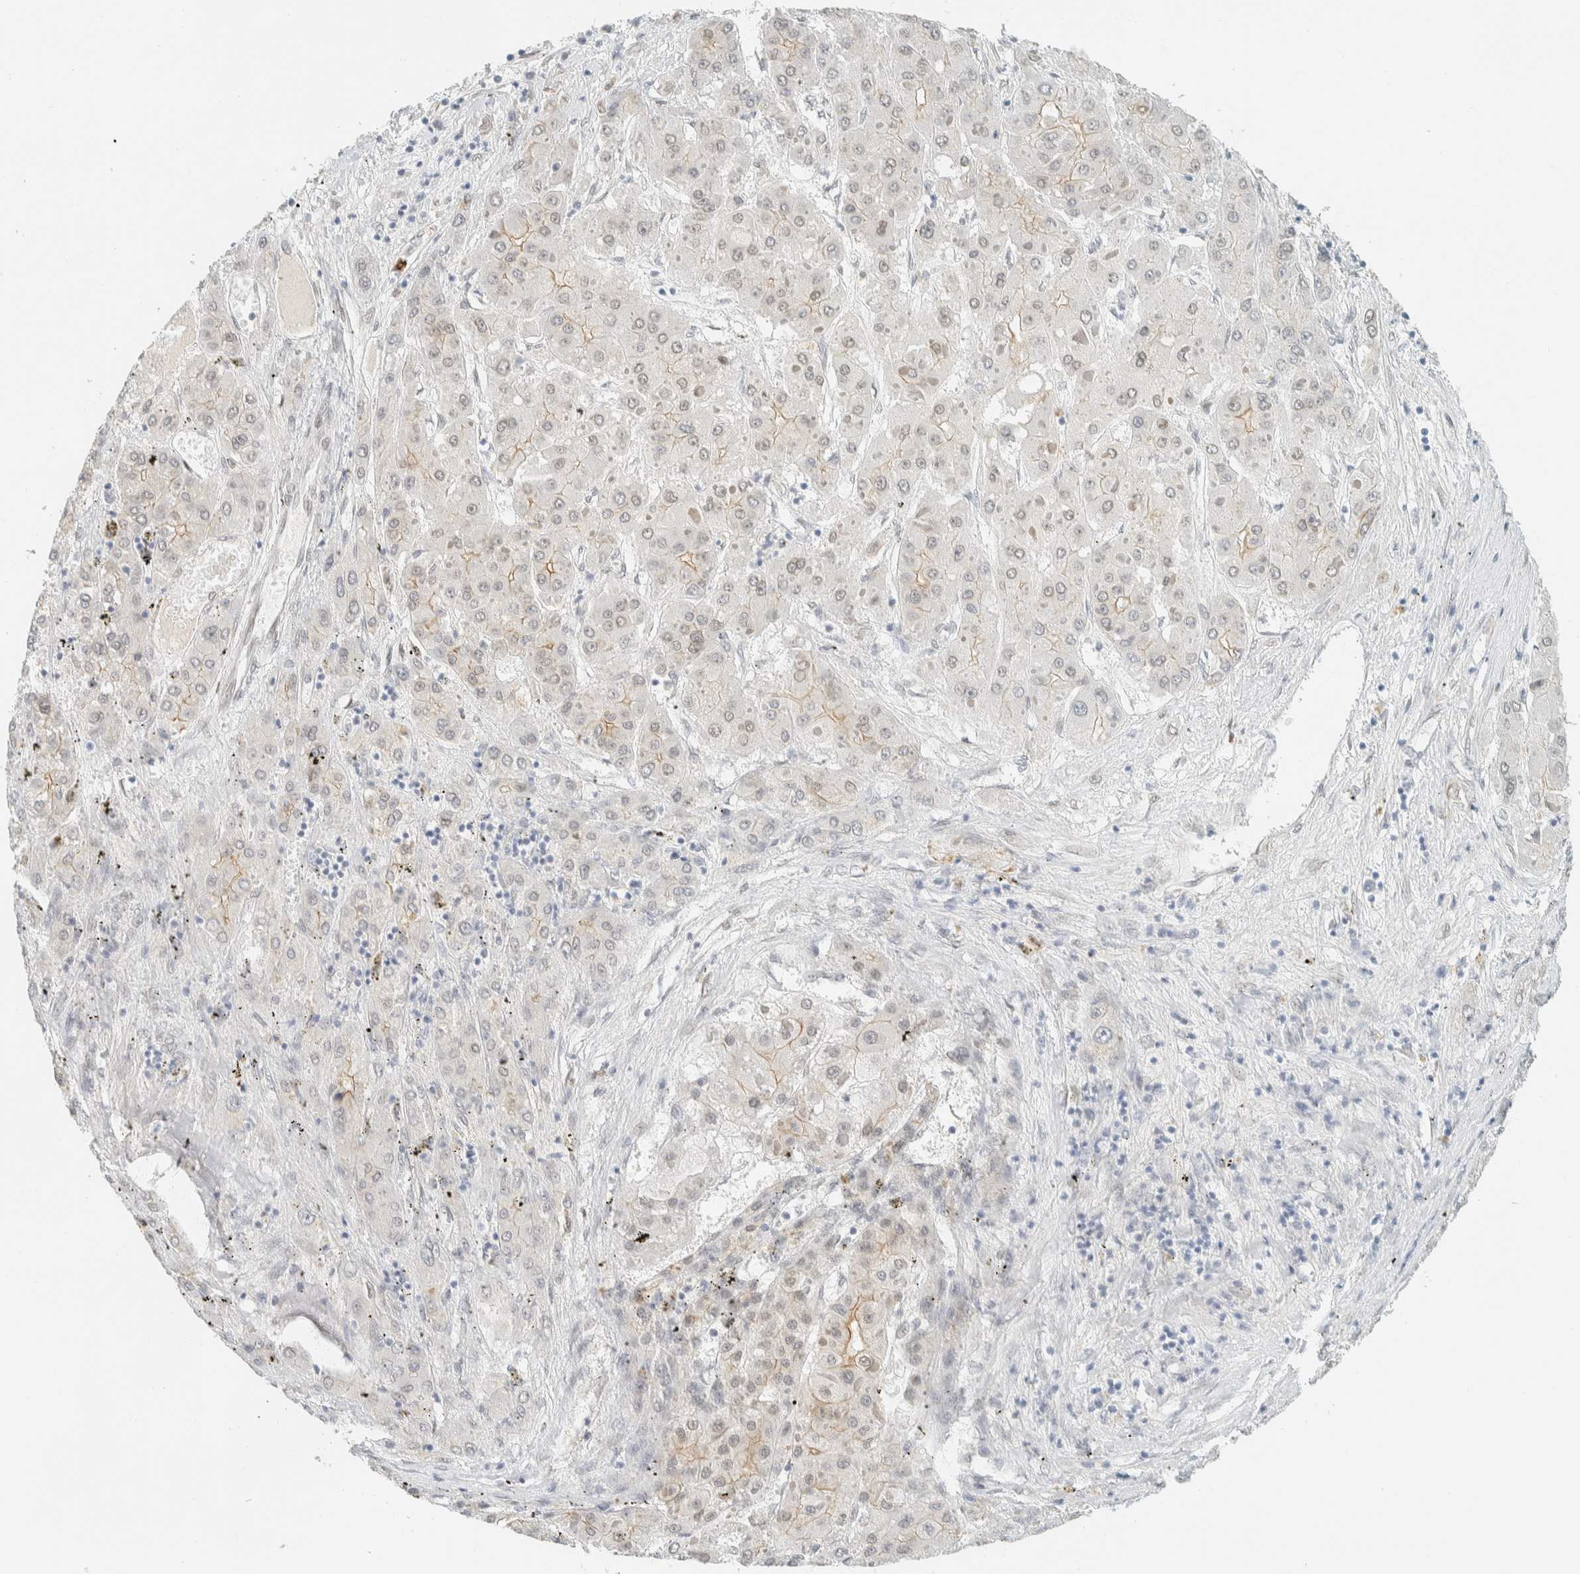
{"staining": {"intensity": "weak", "quantity": "<25%", "location": "cytoplasmic/membranous"}, "tissue": "liver cancer", "cell_type": "Tumor cells", "image_type": "cancer", "snomed": [{"axis": "morphology", "description": "Carcinoma, Hepatocellular, NOS"}, {"axis": "topography", "description": "Liver"}], "caption": "Immunohistochemistry (IHC) of liver hepatocellular carcinoma displays no positivity in tumor cells.", "gene": "C1QTNF12", "patient": {"sex": "female", "age": 73}}